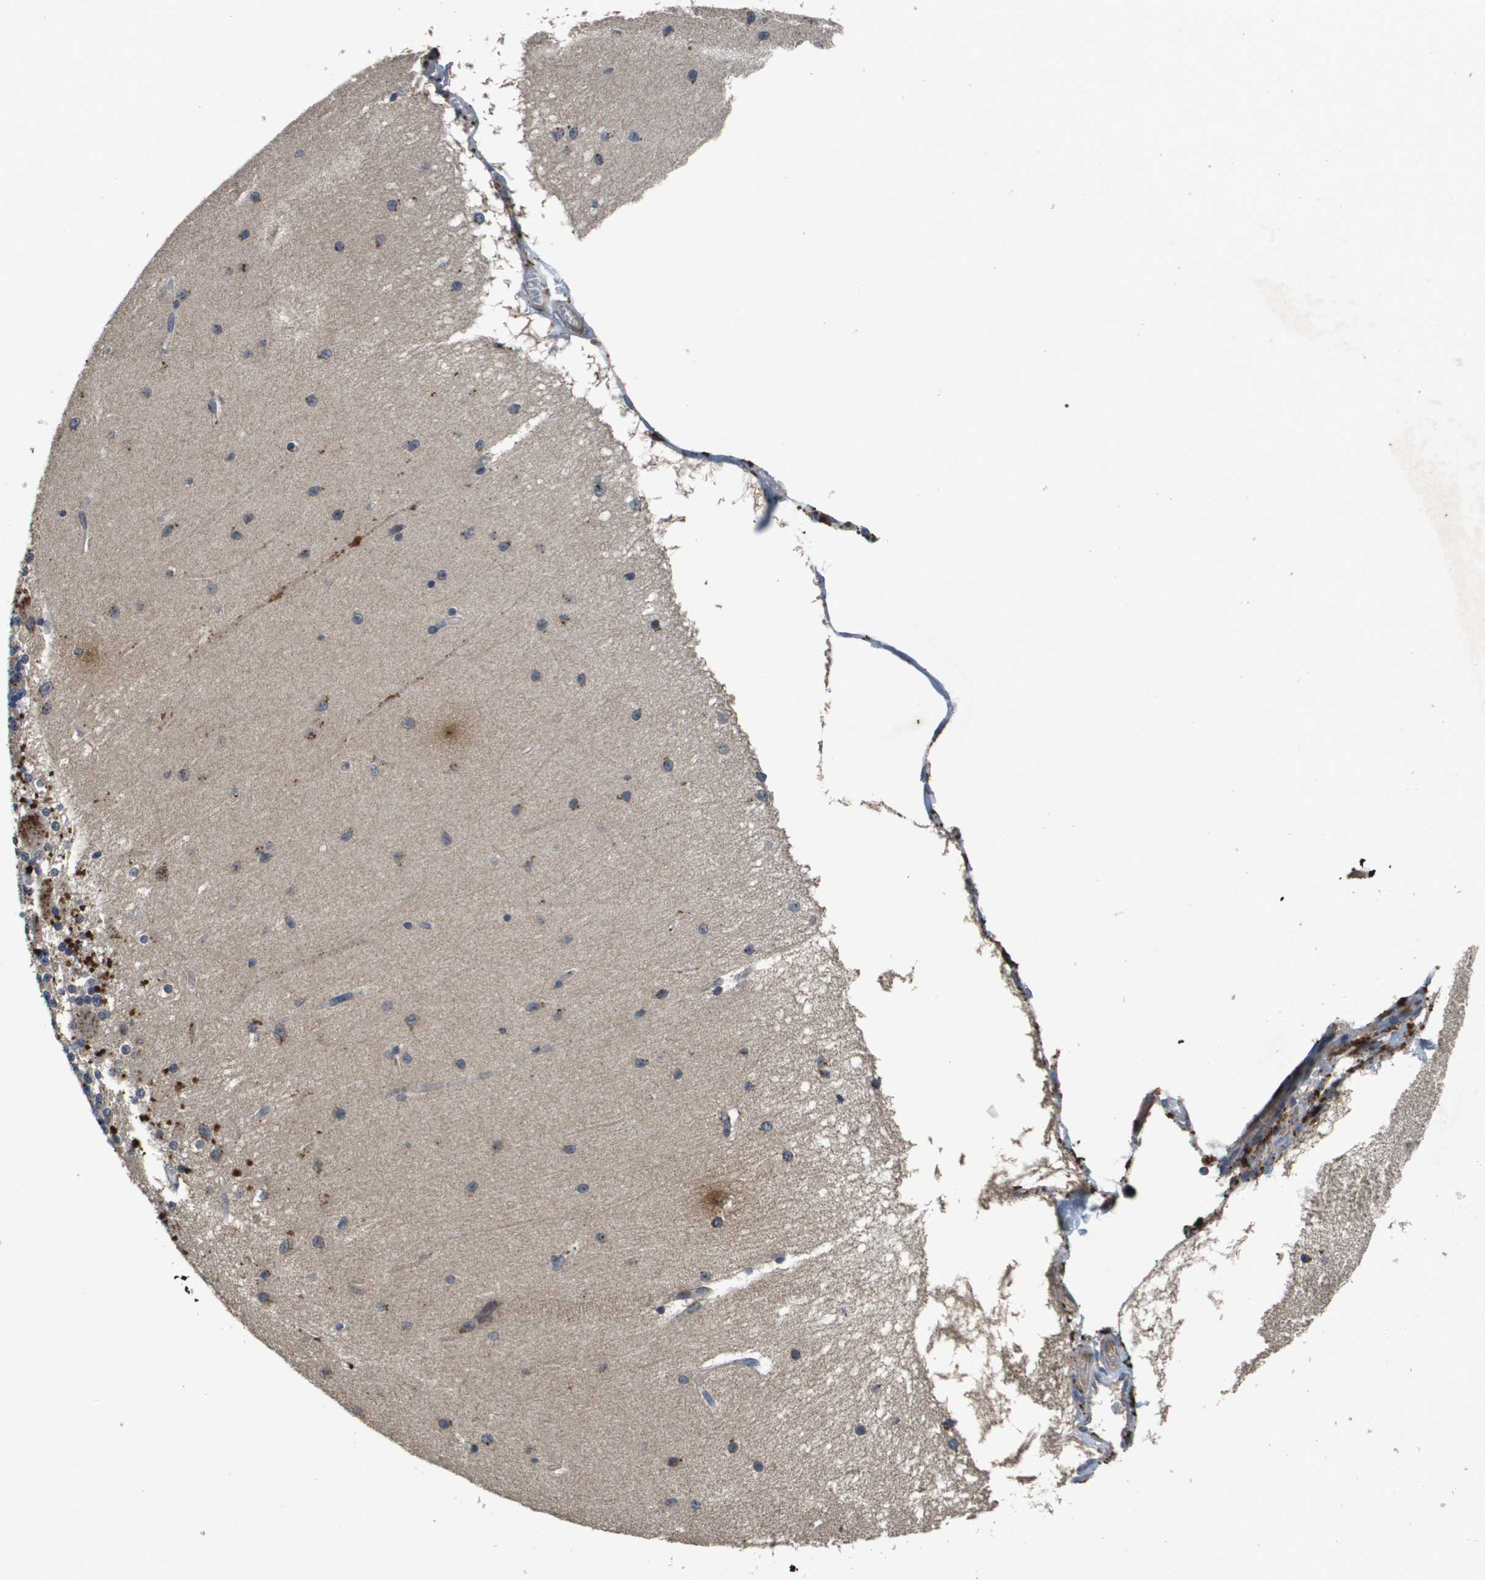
{"staining": {"intensity": "weak", "quantity": "25%-75%", "location": "cytoplasmic/membranous"}, "tissue": "cerebellum", "cell_type": "Cells in granular layer", "image_type": "normal", "snomed": [{"axis": "morphology", "description": "Normal tissue, NOS"}, {"axis": "topography", "description": "Cerebellum"}], "caption": "Immunohistochemistry image of normal human cerebellum stained for a protein (brown), which exhibits low levels of weak cytoplasmic/membranous positivity in approximately 25%-75% of cells in granular layer.", "gene": "PROC", "patient": {"sex": "female", "age": 54}}